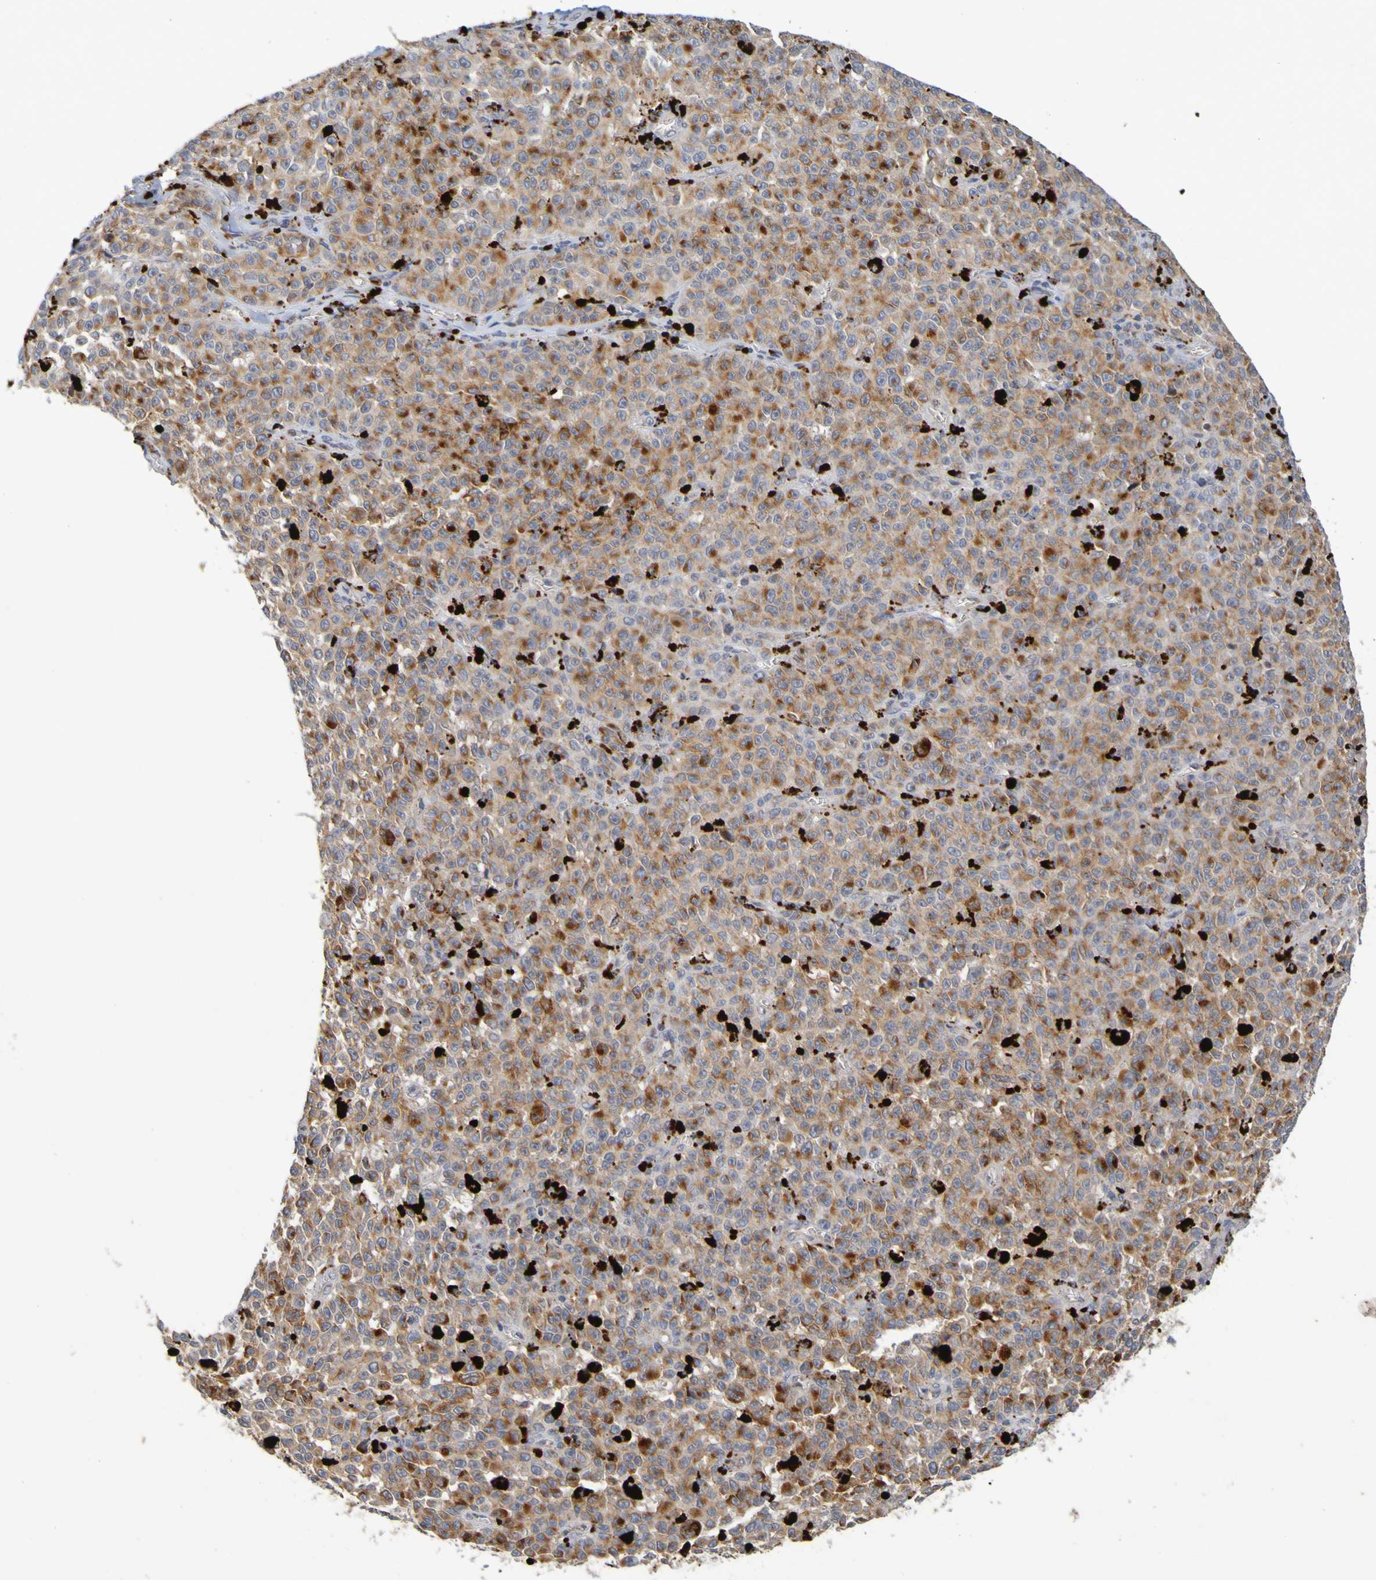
{"staining": {"intensity": "moderate", "quantity": ">75%", "location": "cytoplasmic/membranous"}, "tissue": "melanoma", "cell_type": "Tumor cells", "image_type": "cancer", "snomed": [{"axis": "morphology", "description": "Malignant melanoma, NOS"}, {"axis": "topography", "description": "Skin"}], "caption": "This photomicrograph reveals melanoma stained with IHC to label a protein in brown. The cytoplasmic/membranous of tumor cells show moderate positivity for the protein. Nuclei are counter-stained blue.", "gene": "TPH1", "patient": {"sex": "female", "age": 82}}